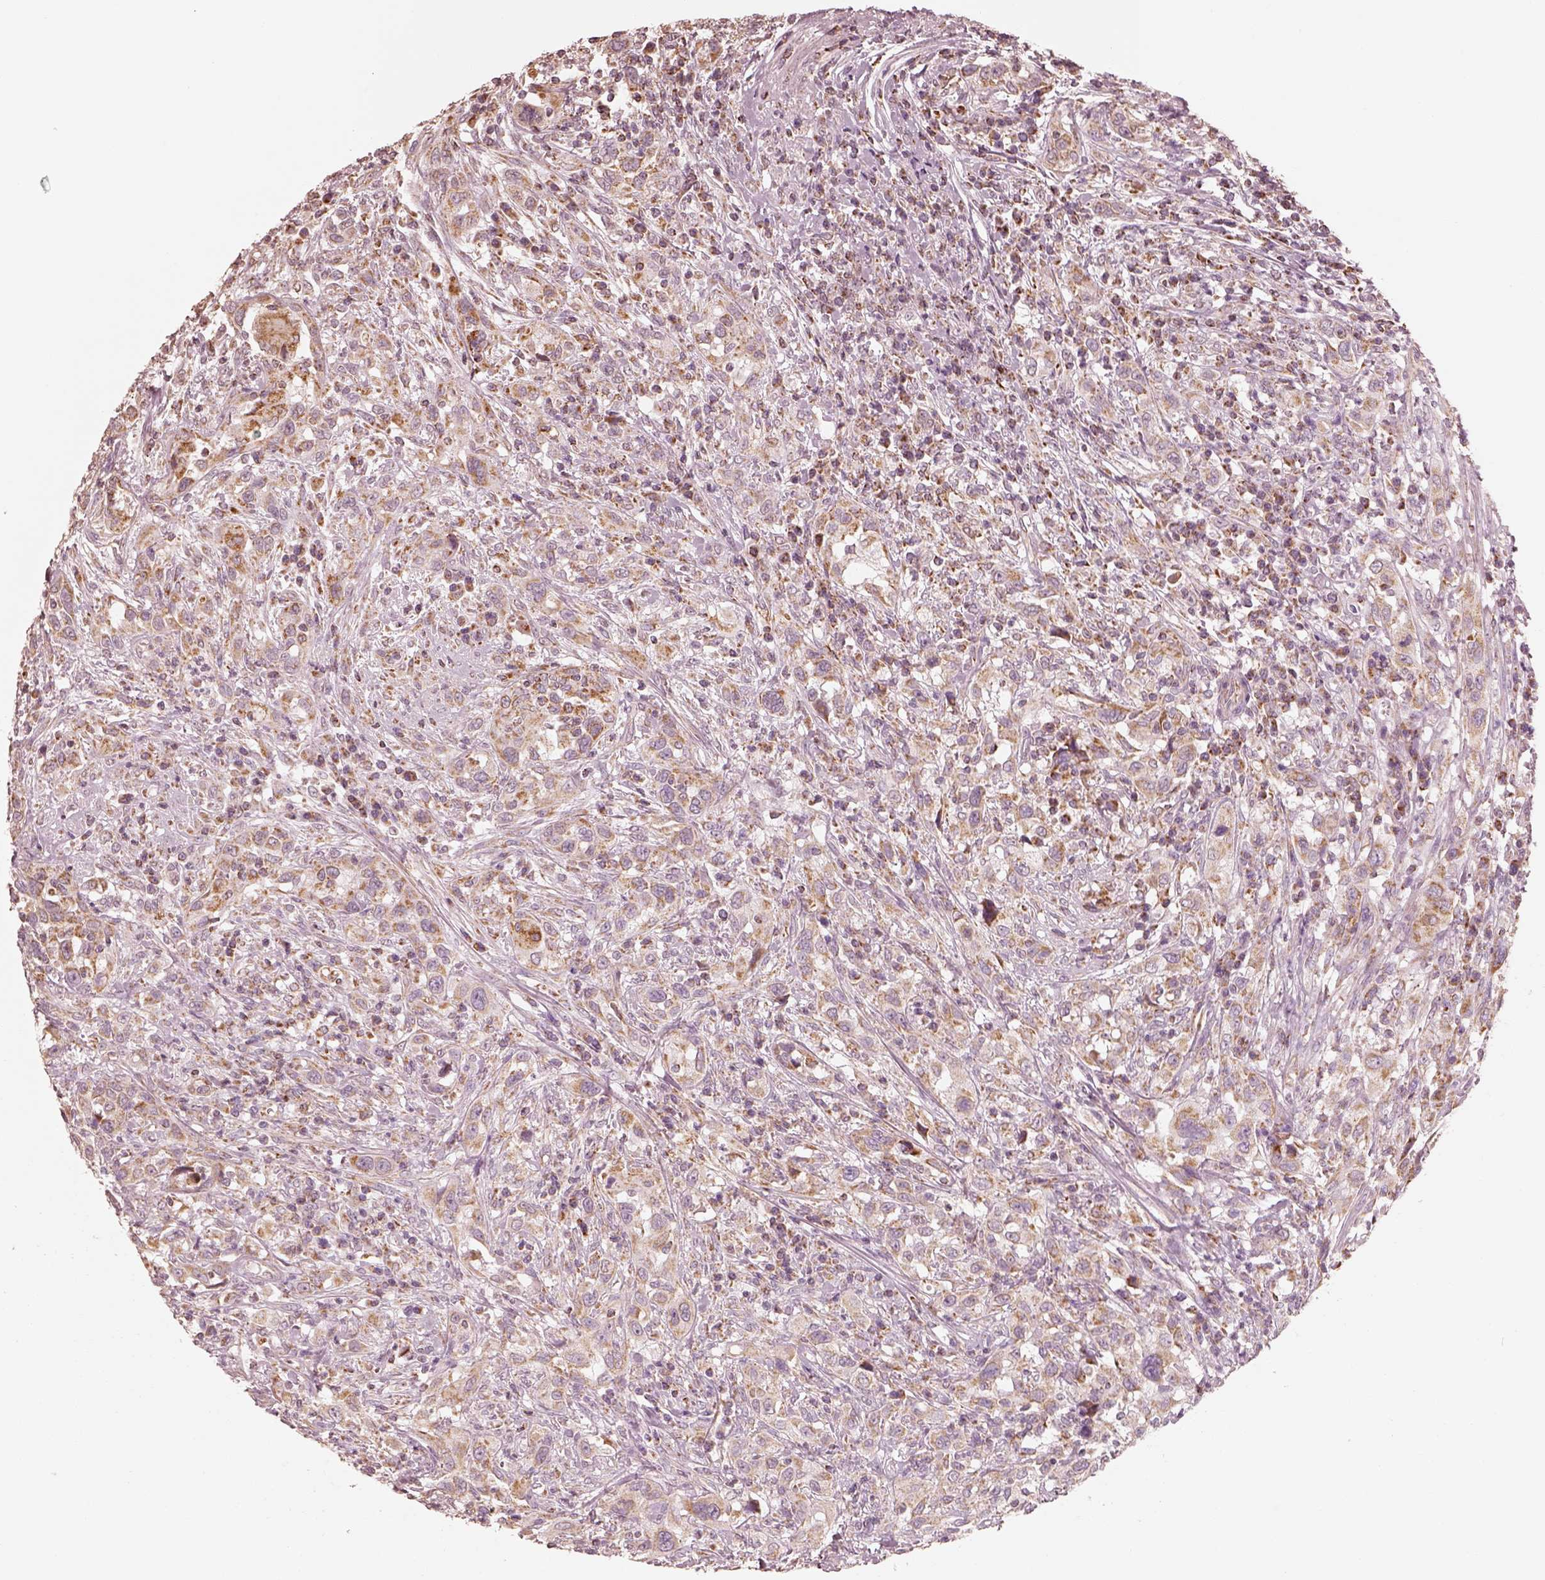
{"staining": {"intensity": "moderate", "quantity": ">75%", "location": "cytoplasmic/membranous"}, "tissue": "urothelial cancer", "cell_type": "Tumor cells", "image_type": "cancer", "snomed": [{"axis": "morphology", "description": "Urothelial carcinoma, NOS"}, {"axis": "morphology", "description": "Urothelial carcinoma, High grade"}, {"axis": "topography", "description": "Urinary bladder"}], "caption": "Protein staining displays moderate cytoplasmic/membranous positivity in about >75% of tumor cells in transitional cell carcinoma.", "gene": "ENTPD6", "patient": {"sex": "female", "age": 64}}